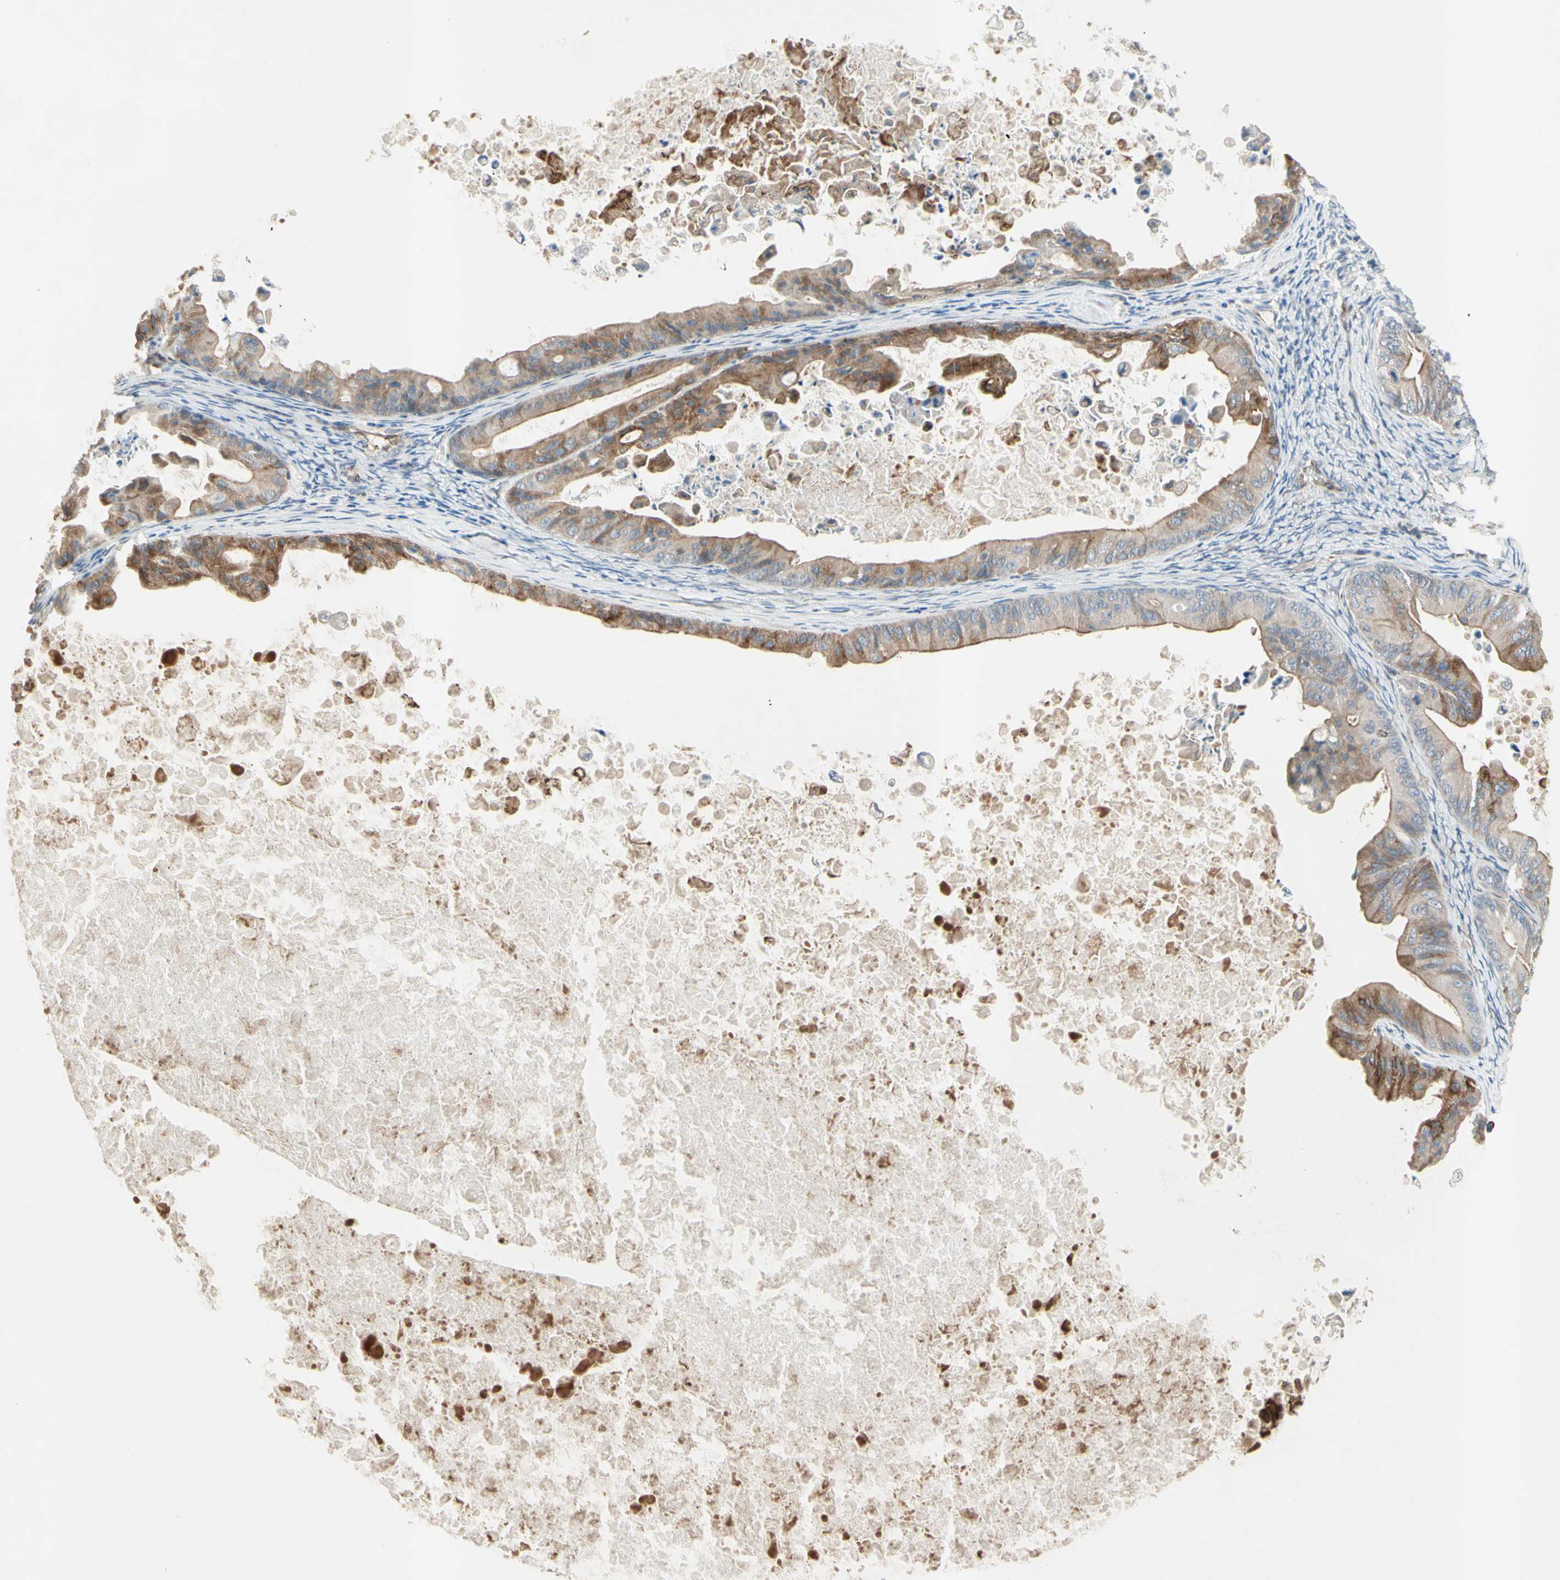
{"staining": {"intensity": "moderate", "quantity": ">75%", "location": "cytoplasmic/membranous"}, "tissue": "ovarian cancer", "cell_type": "Tumor cells", "image_type": "cancer", "snomed": [{"axis": "morphology", "description": "Cystadenocarcinoma, mucinous, NOS"}, {"axis": "topography", "description": "Ovary"}], "caption": "DAB immunohistochemical staining of human ovarian mucinous cystadenocarcinoma displays moderate cytoplasmic/membranous protein staining in approximately >75% of tumor cells.", "gene": "TRAF2", "patient": {"sex": "female", "age": 37}}